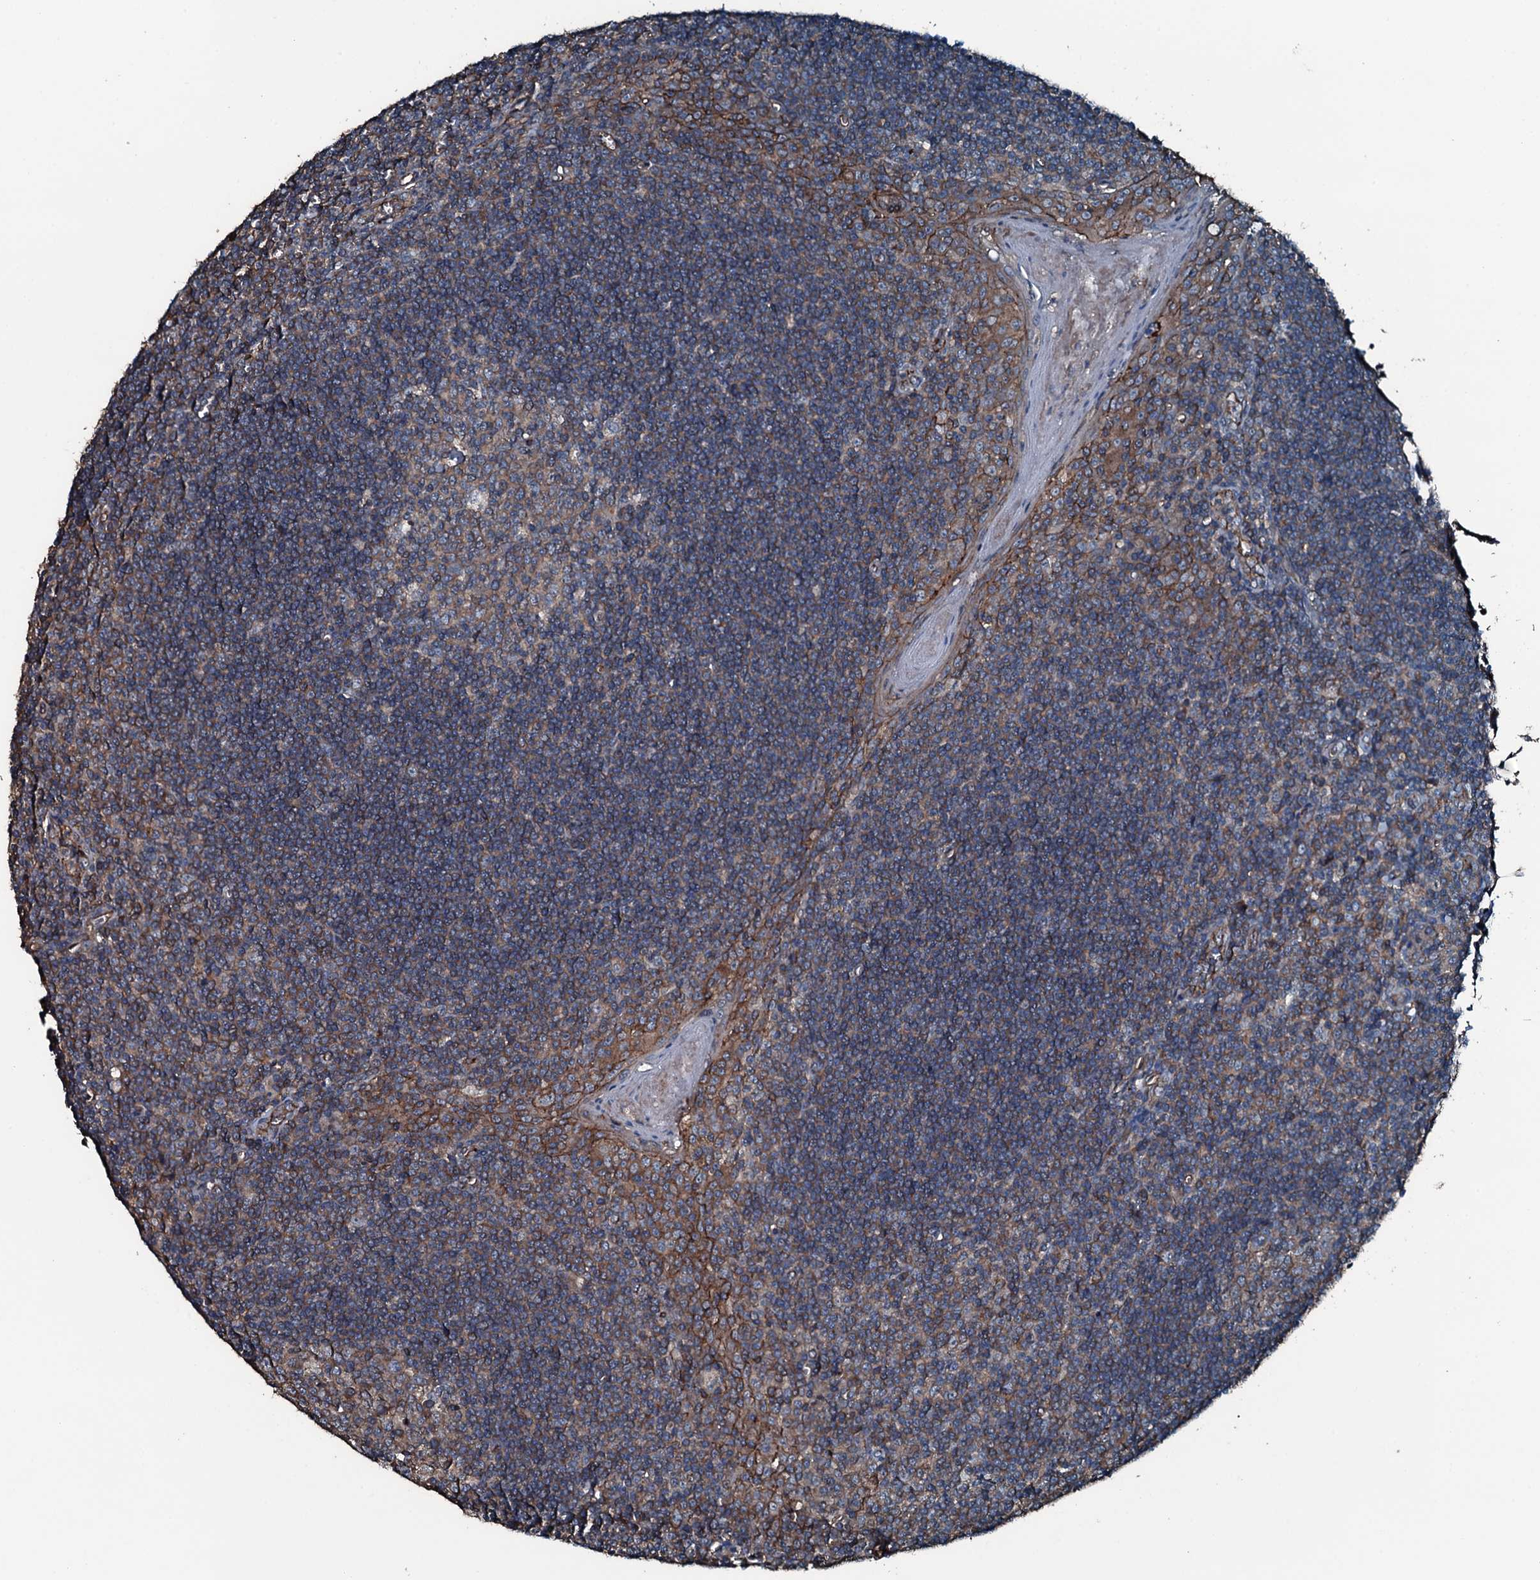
{"staining": {"intensity": "moderate", "quantity": "25%-75%", "location": "cytoplasmic/membranous"}, "tissue": "tonsil", "cell_type": "Germinal center cells", "image_type": "normal", "snomed": [{"axis": "morphology", "description": "Normal tissue, NOS"}, {"axis": "topography", "description": "Tonsil"}], "caption": "Protein expression analysis of benign human tonsil reveals moderate cytoplasmic/membranous staining in about 25%-75% of germinal center cells.", "gene": "SLC25A38", "patient": {"sex": "male", "age": 27}}